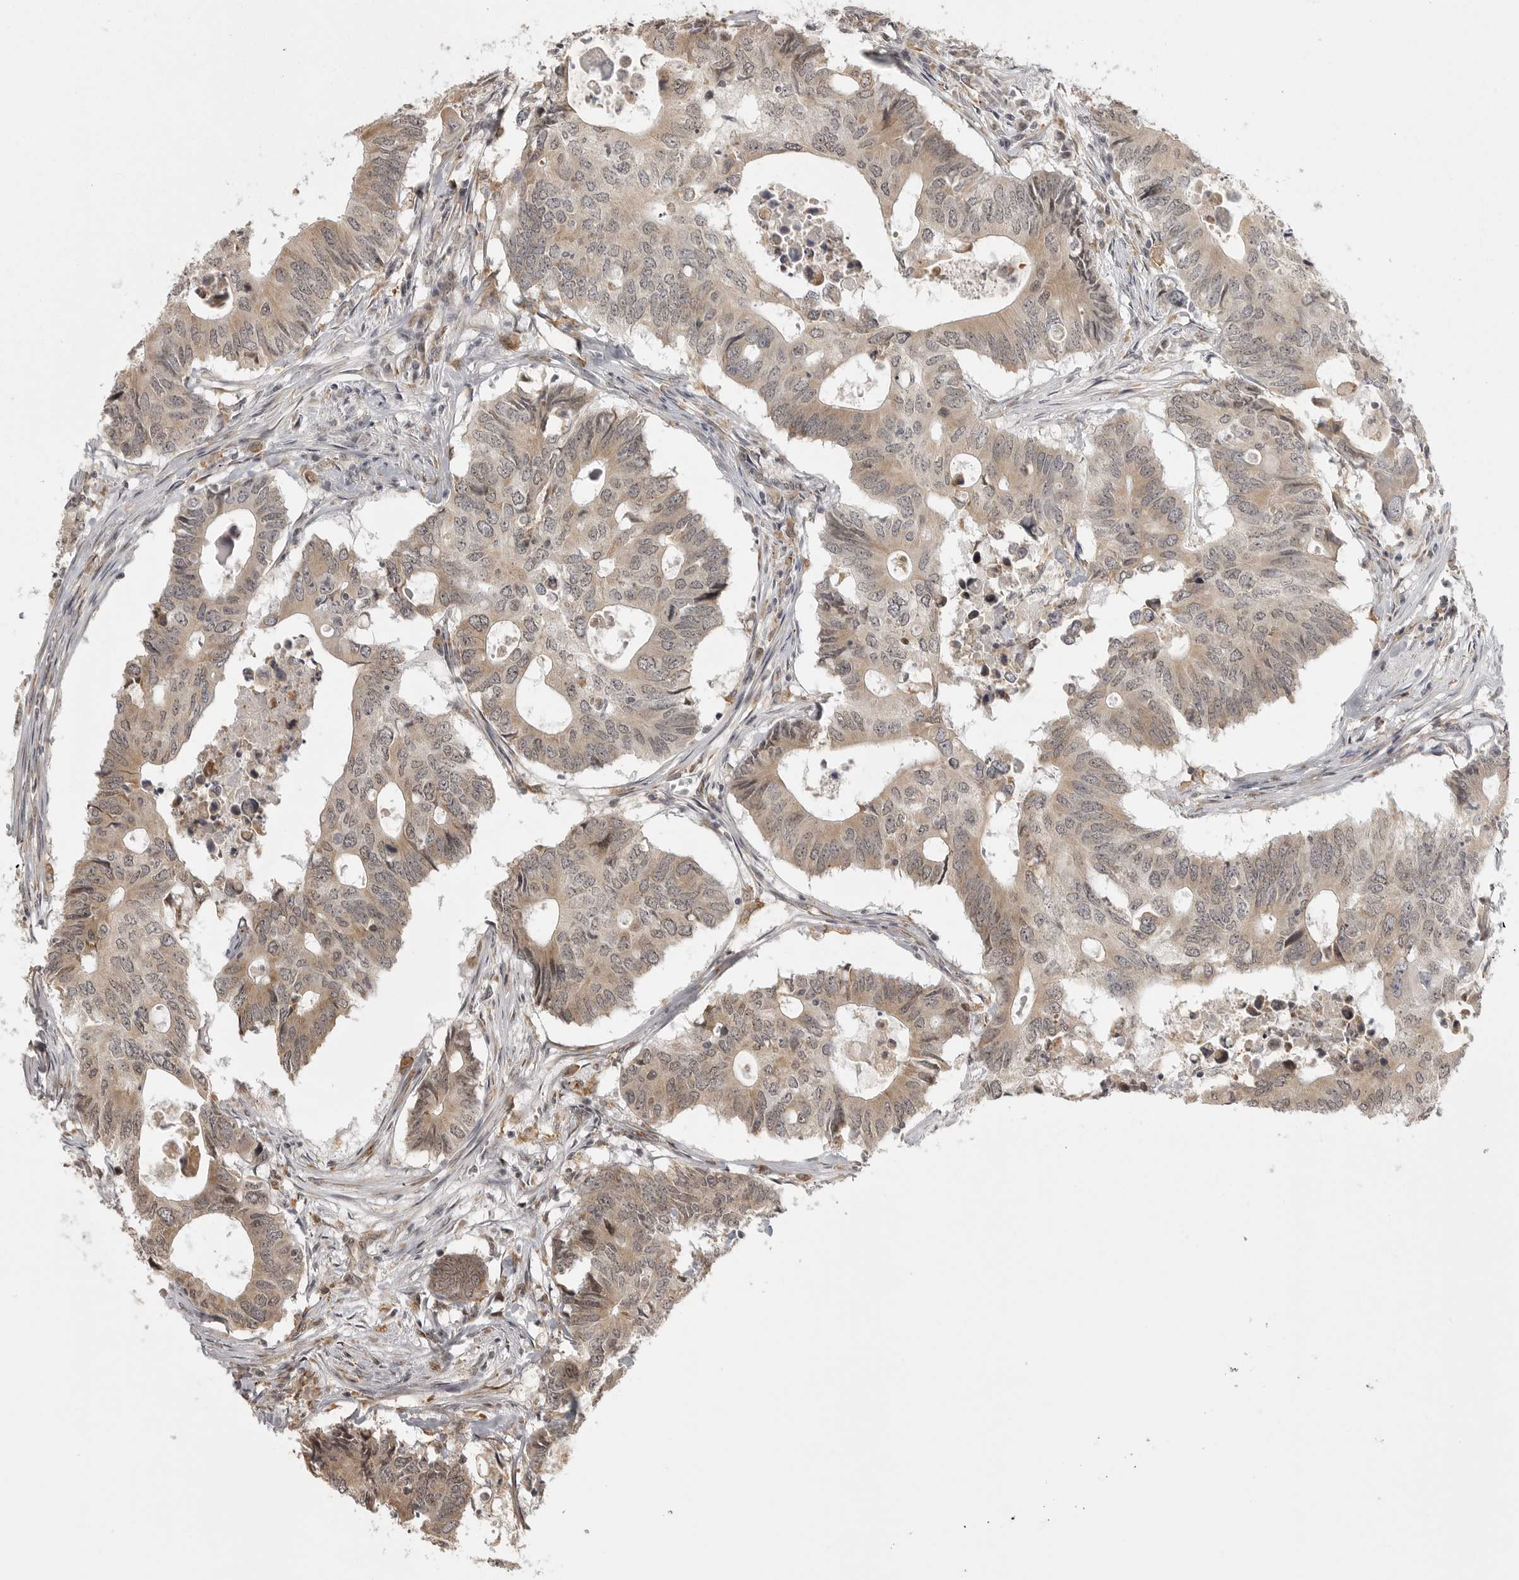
{"staining": {"intensity": "weak", "quantity": ">75%", "location": "cytoplasmic/membranous,nuclear"}, "tissue": "colorectal cancer", "cell_type": "Tumor cells", "image_type": "cancer", "snomed": [{"axis": "morphology", "description": "Adenocarcinoma, NOS"}, {"axis": "topography", "description": "Colon"}], "caption": "An immunohistochemistry (IHC) image of neoplastic tissue is shown. Protein staining in brown highlights weak cytoplasmic/membranous and nuclear positivity in colorectal cancer (adenocarcinoma) within tumor cells.", "gene": "ISG20L2", "patient": {"sex": "male", "age": 71}}